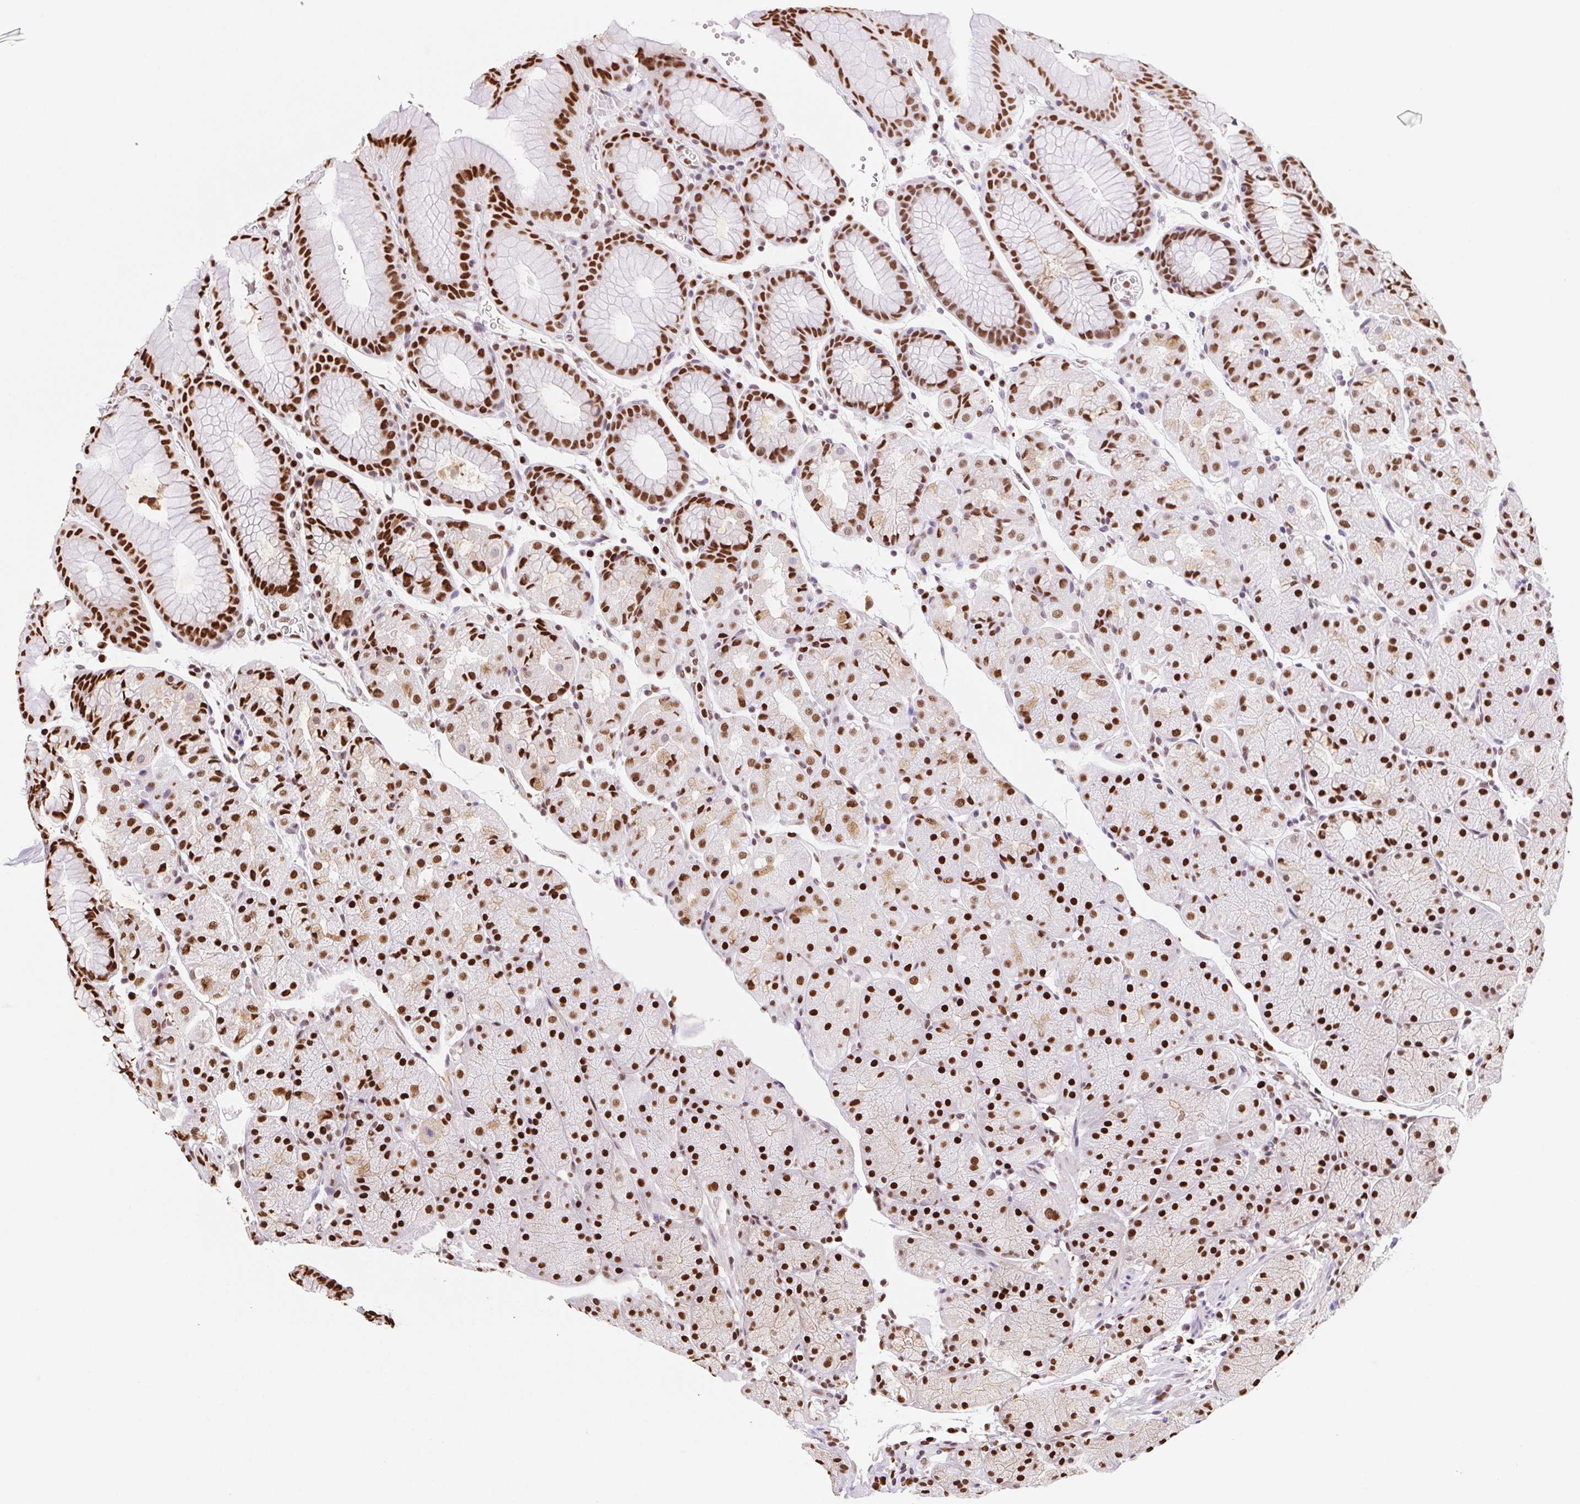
{"staining": {"intensity": "strong", "quantity": ">75%", "location": "nuclear"}, "tissue": "stomach", "cell_type": "Glandular cells", "image_type": "normal", "snomed": [{"axis": "morphology", "description": "Normal tissue, NOS"}, {"axis": "topography", "description": "Stomach, upper"}, {"axis": "topography", "description": "Stomach"}], "caption": "DAB (3,3'-diaminobenzidine) immunohistochemical staining of benign human stomach reveals strong nuclear protein positivity in about >75% of glandular cells.", "gene": "SETSIP", "patient": {"sex": "male", "age": 76}}